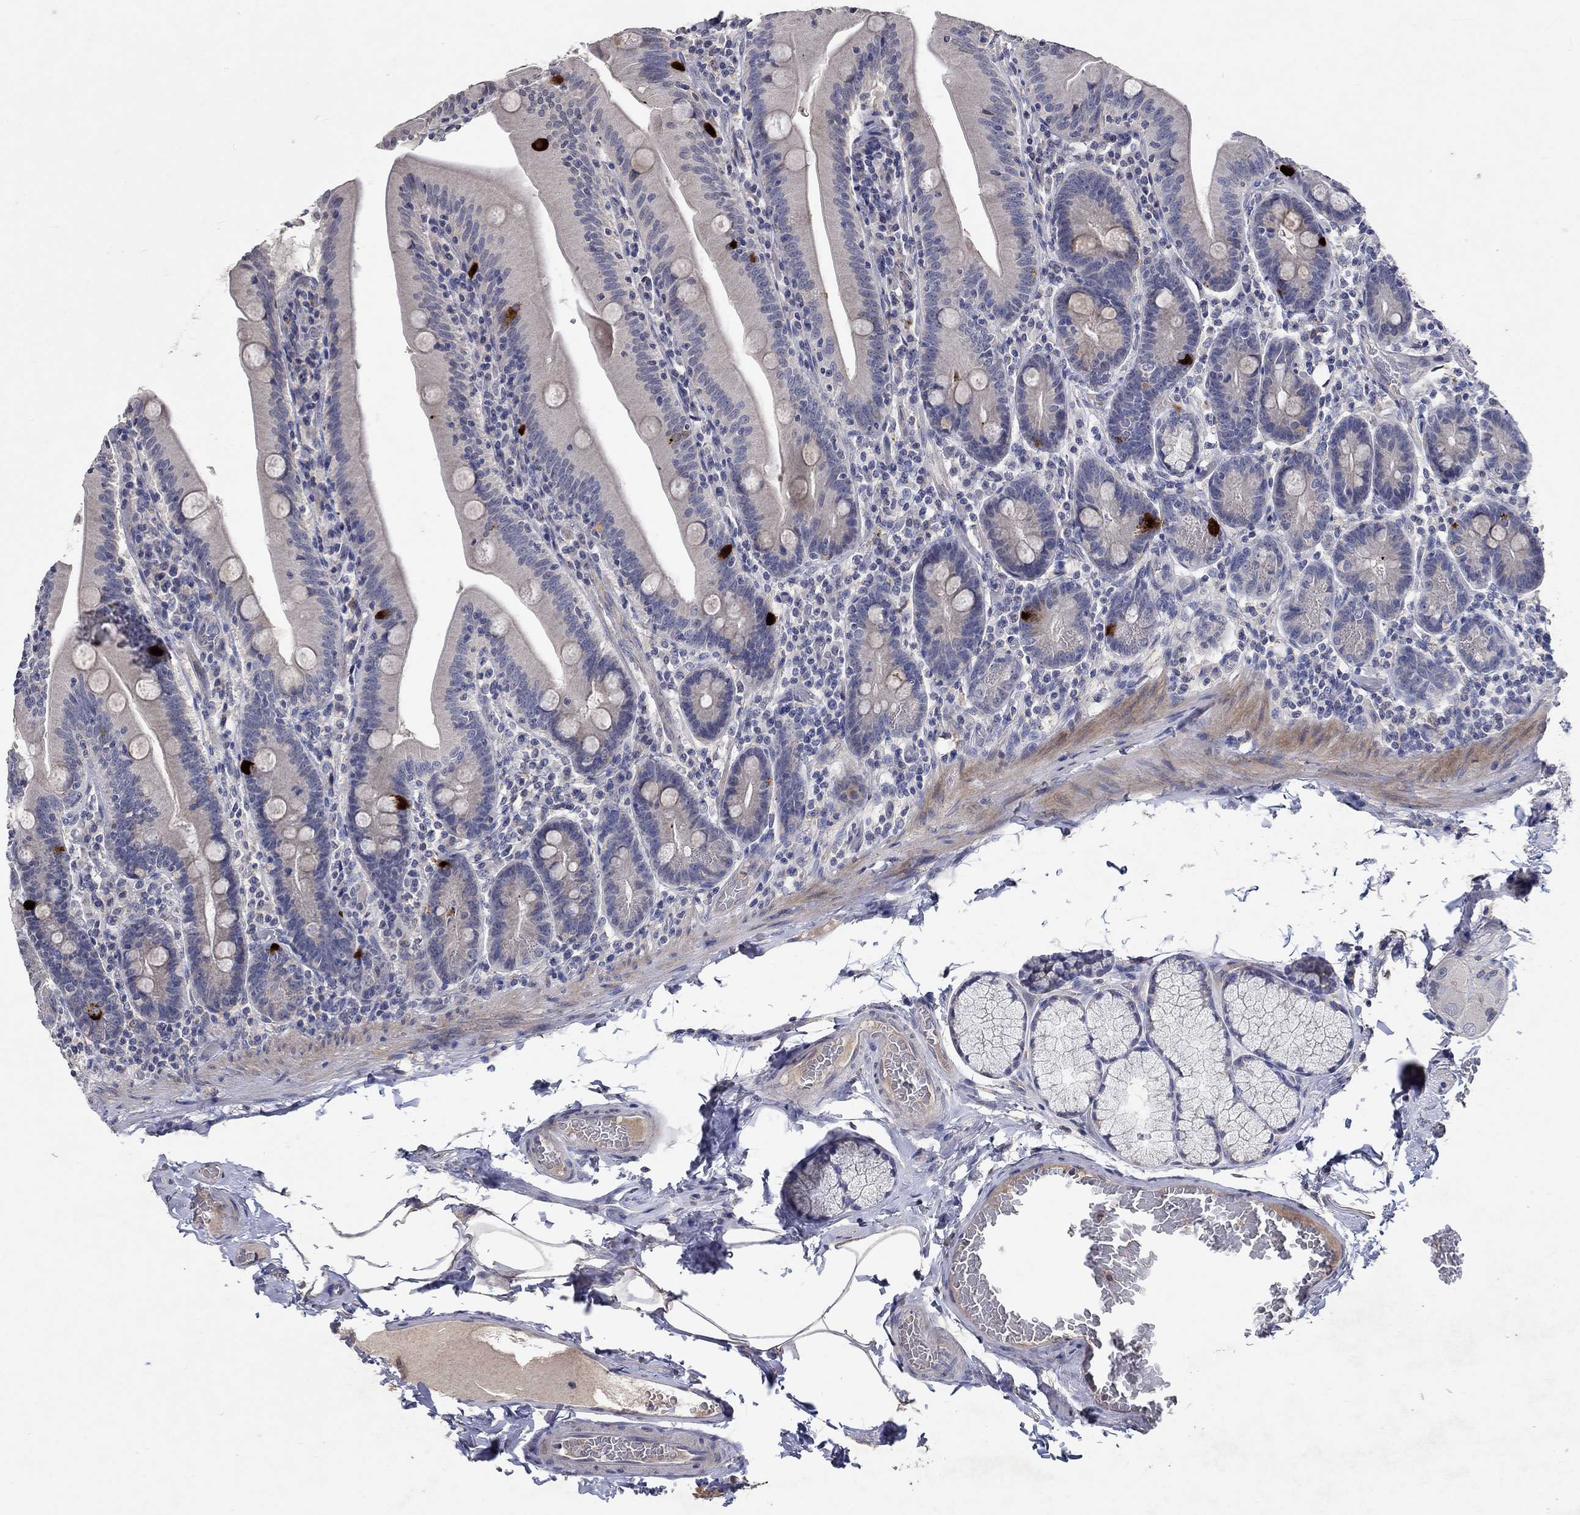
{"staining": {"intensity": "strong", "quantity": "<25%", "location": "cytoplasmic/membranous"}, "tissue": "small intestine", "cell_type": "Glandular cells", "image_type": "normal", "snomed": [{"axis": "morphology", "description": "Normal tissue, NOS"}, {"axis": "topography", "description": "Small intestine"}], "caption": "A brown stain shows strong cytoplasmic/membranous positivity of a protein in glandular cells of benign small intestine.", "gene": "TMEM169", "patient": {"sex": "male", "age": 37}}